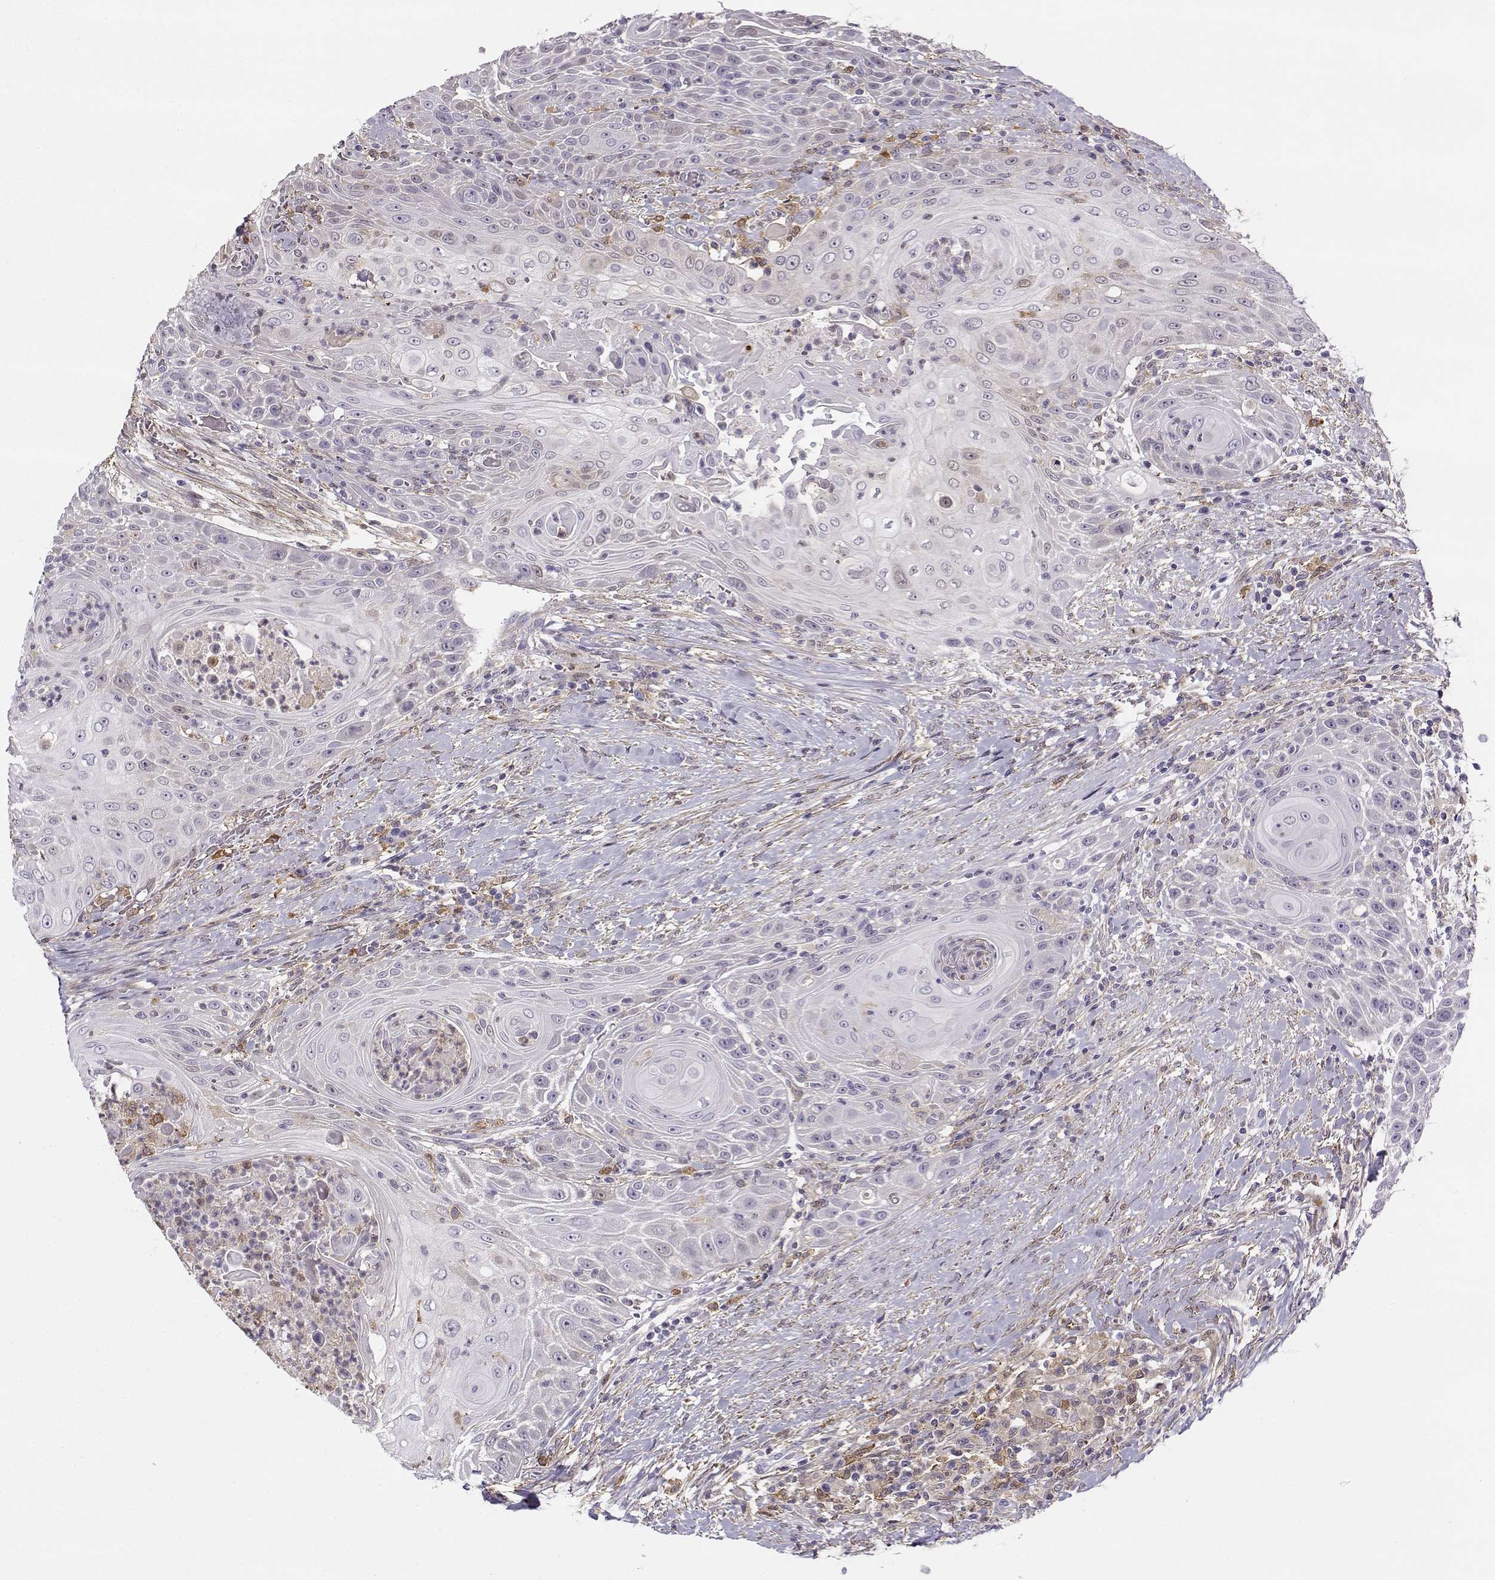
{"staining": {"intensity": "negative", "quantity": "none", "location": "none"}, "tissue": "head and neck cancer", "cell_type": "Tumor cells", "image_type": "cancer", "snomed": [{"axis": "morphology", "description": "Squamous cell carcinoma, NOS"}, {"axis": "topography", "description": "Head-Neck"}], "caption": "Photomicrograph shows no protein staining in tumor cells of squamous cell carcinoma (head and neck) tissue.", "gene": "UCP3", "patient": {"sex": "male", "age": 69}}